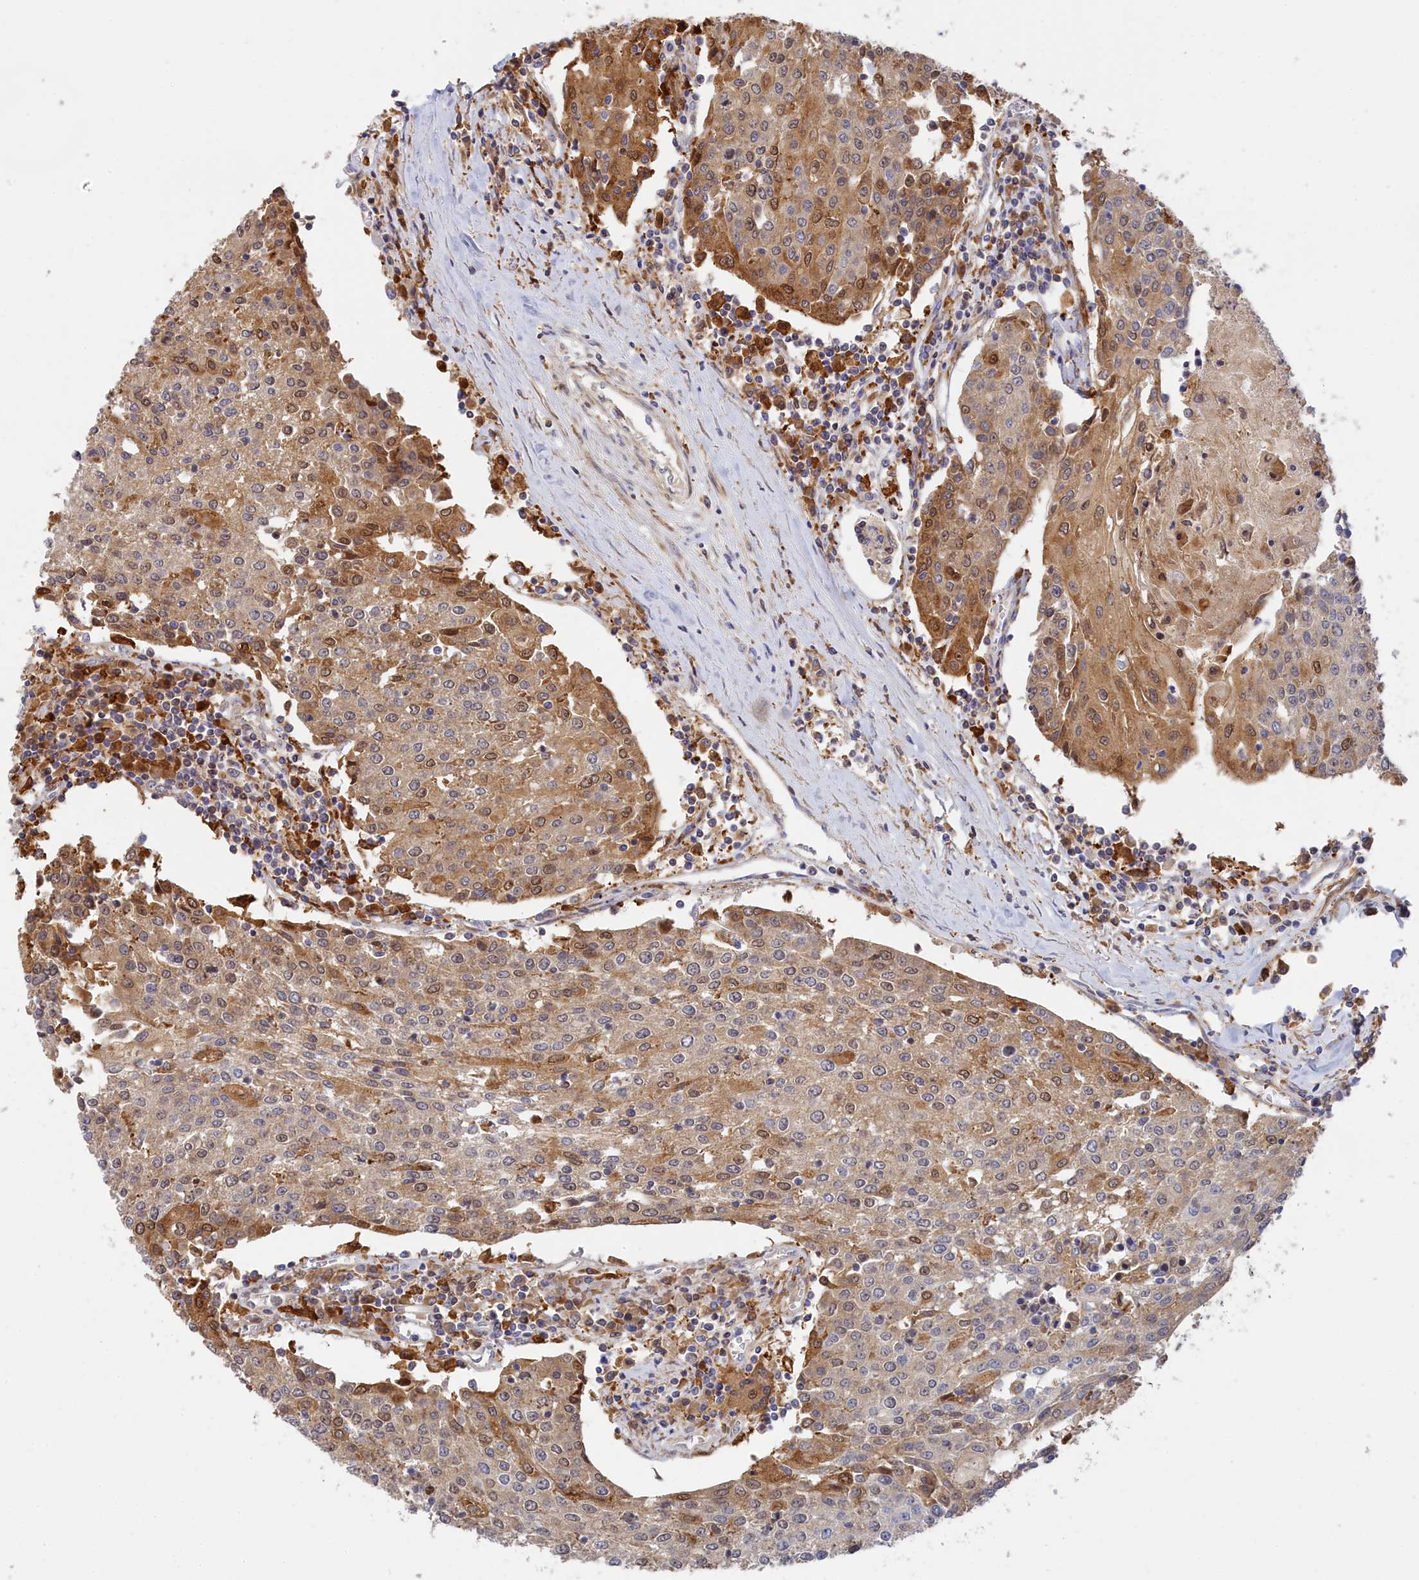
{"staining": {"intensity": "moderate", "quantity": "25%-75%", "location": "cytoplasmic/membranous,nuclear"}, "tissue": "urothelial cancer", "cell_type": "Tumor cells", "image_type": "cancer", "snomed": [{"axis": "morphology", "description": "Urothelial carcinoma, High grade"}, {"axis": "topography", "description": "Urinary bladder"}], "caption": "Urothelial carcinoma (high-grade) stained for a protein (brown) displays moderate cytoplasmic/membranous and nuclear positive expression in about 25%-75% of tumor cells.", "gene": "SPATA5L1", "patient": {"sex": "female", "age": 85}}